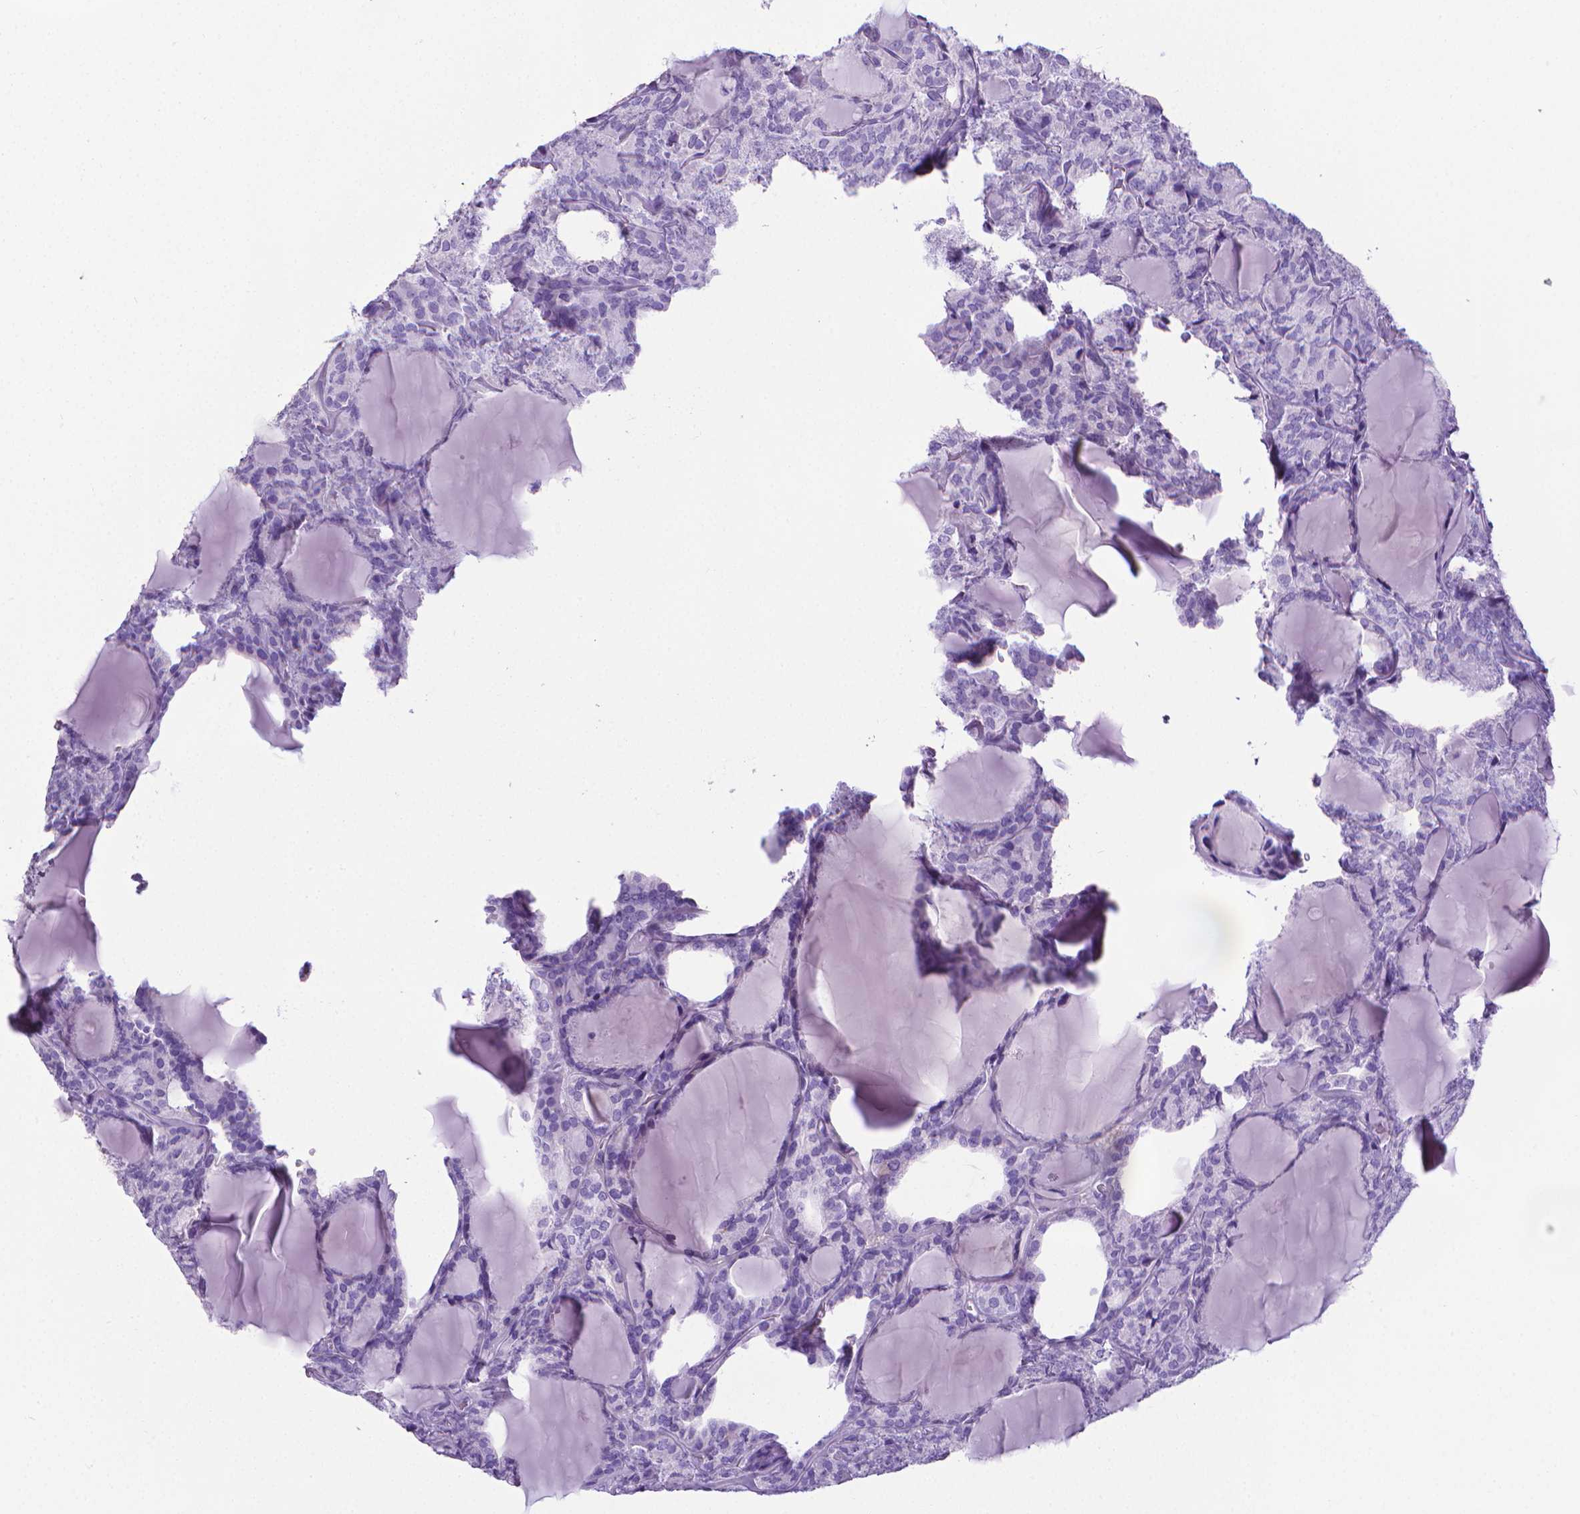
{"staining": {"intensity": "negative", "quantity": "none", "location": "none"}, "tissue": "thyroid cancer", "cell_type": "Tumor cells", "image_type": "cancer", "snomed": [{"axis": "morphology", "description": "Follicular adenoma carcinoma, NOS"}, {"axis": "topography", "description": "Thyroid gland"}], "caption": "An image of follicular adenoma carcinoma (thyroid) stained for a protein reveals no brown staining in tumor cells.", "gene": "MFAP2", "patient": {"sex": "male", "age": 74}}